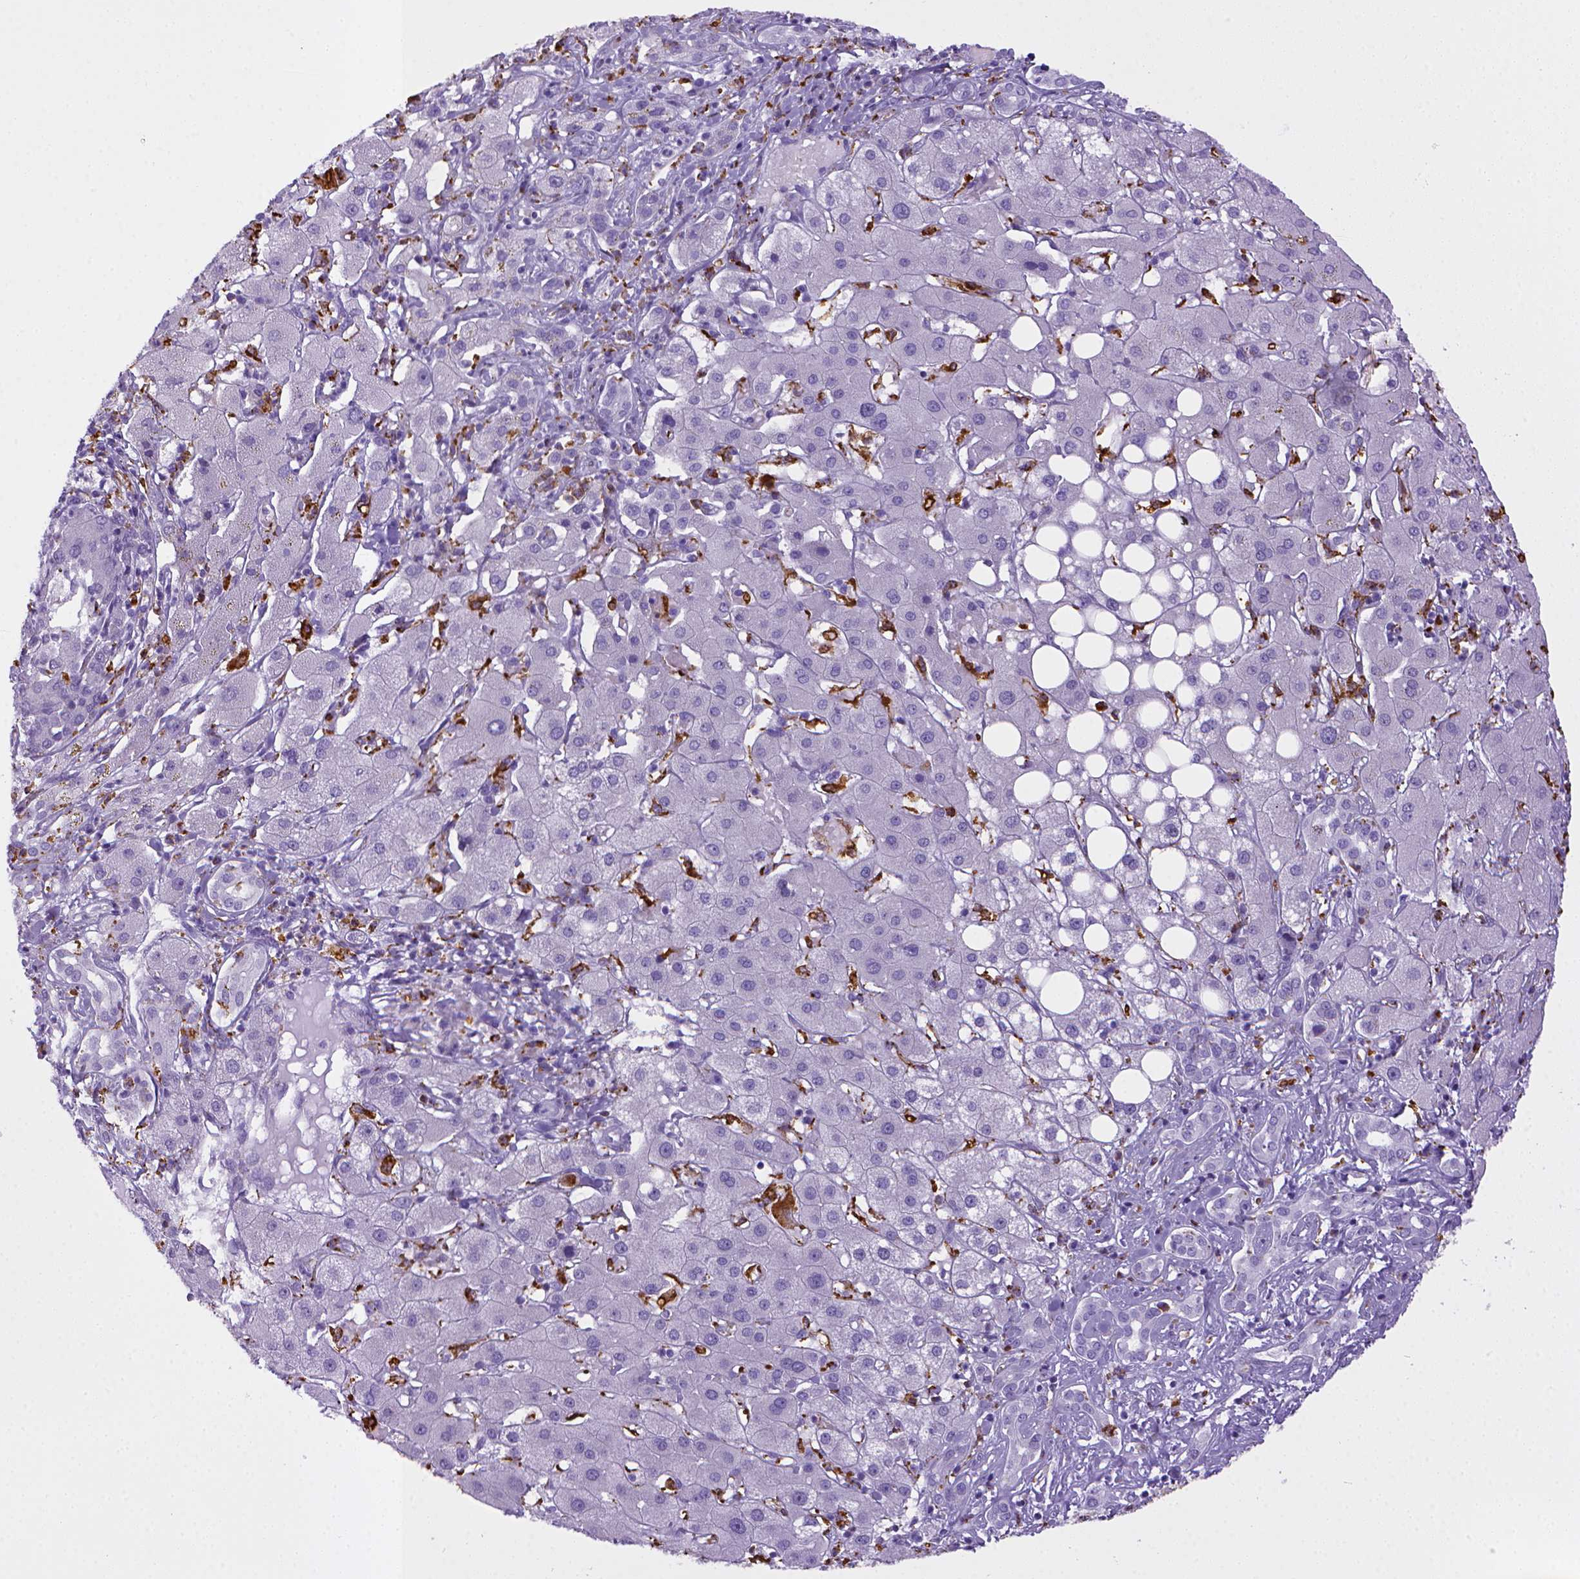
{"staining": {"intensity": "negative", "quantity": "none", "location": "none"}, "tissue": "liver cancer", "cell_type": "Tumor cells", "image_type": "cancer", "snomed": [{"axis": "morphology", "description": "Carcinoma, Hepatocellular, NOS"}, {"axis": "topography", "description": "Liver"}], "caption": "Immunohistochemistry (IHC) micrograph of neoplastic tissue: human liver cancer stained with DAB reveals no significant protein expression in tumor cells.", "gene": "CD68", "patient": {"sex": "male", "age": 65}}